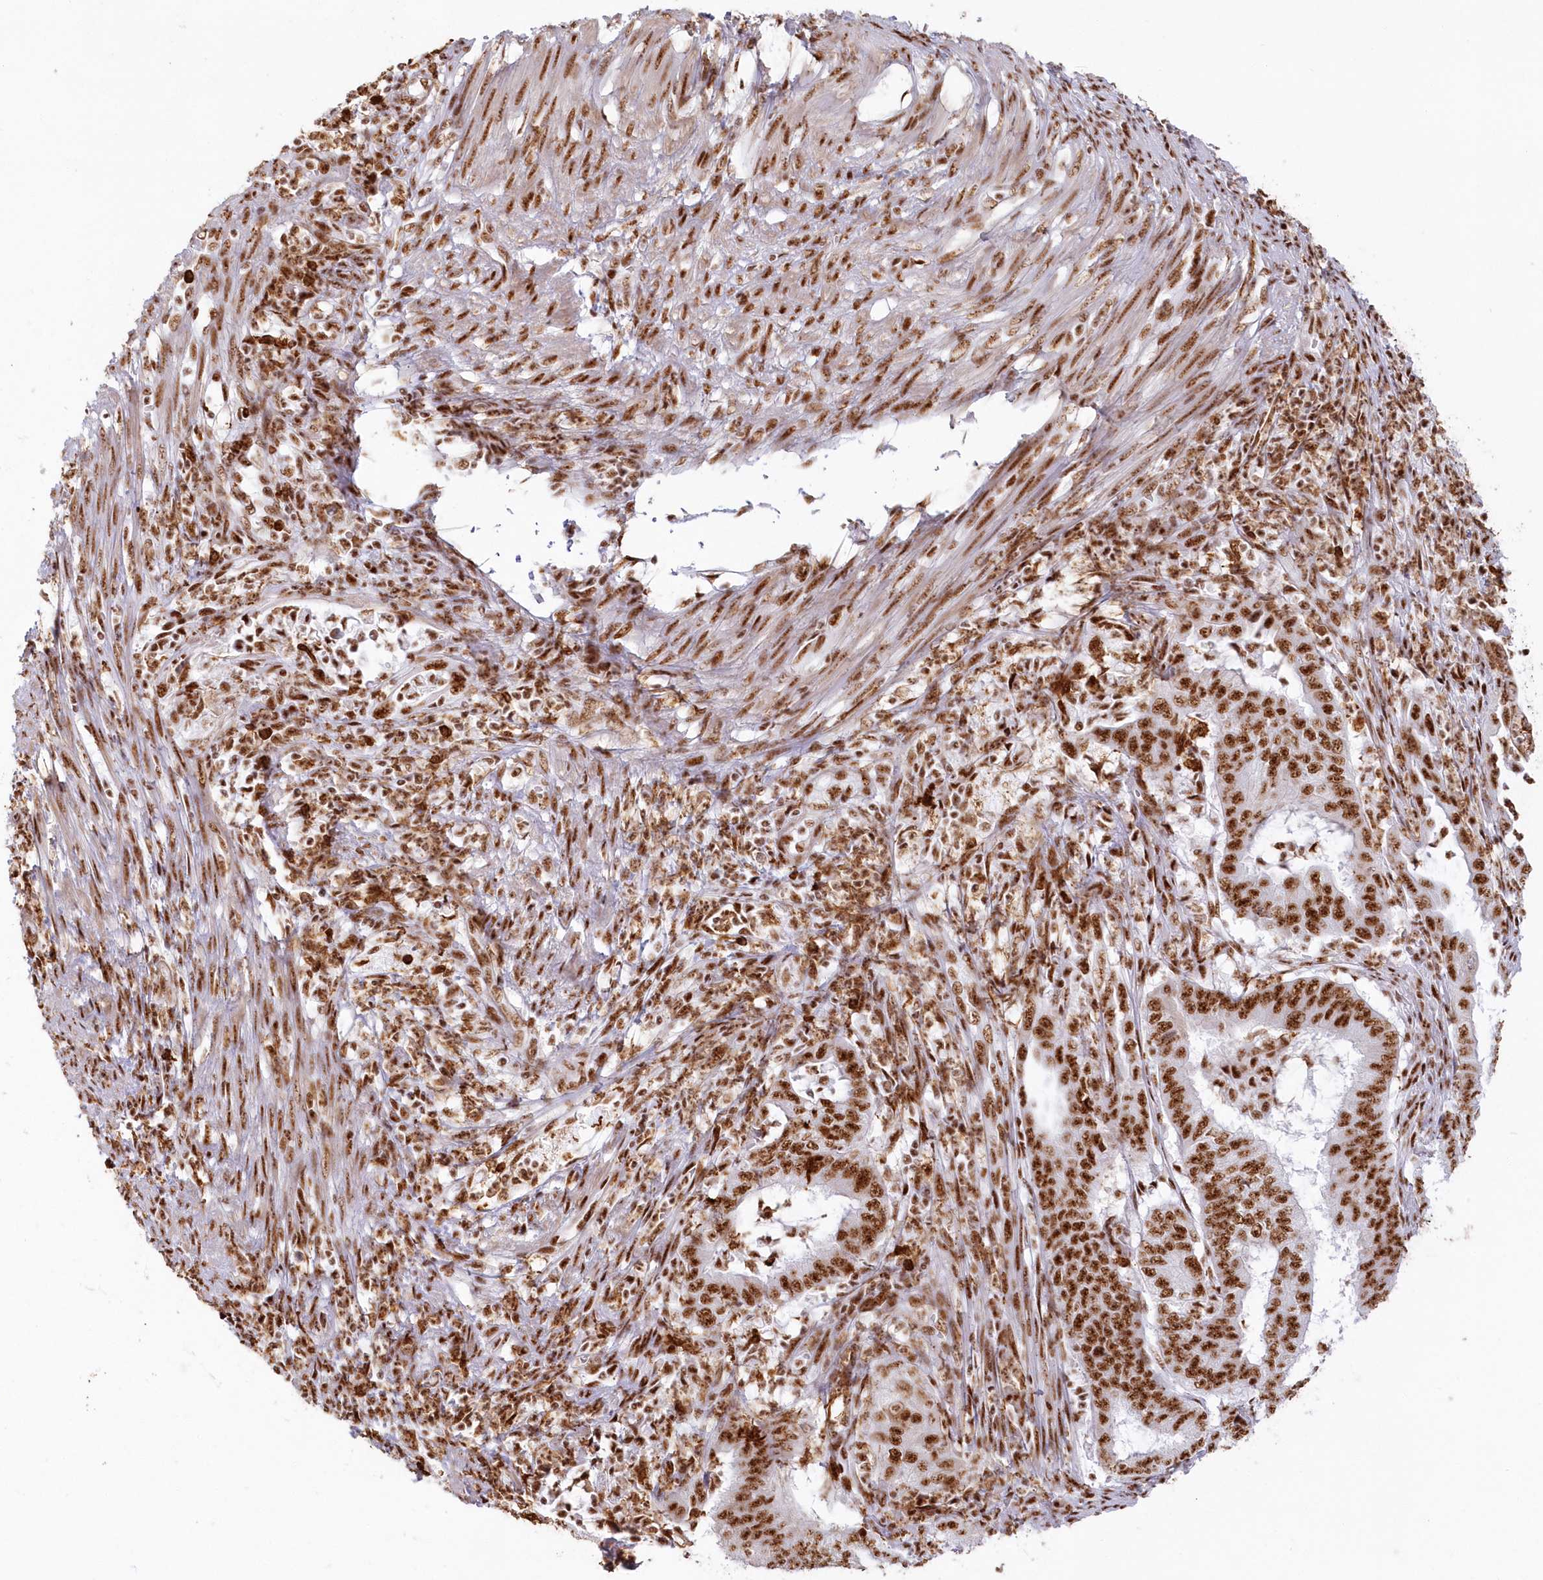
{"staining": {"intensity": "strong", "quantity": ">75%", "location": "nuclear"}, "tissue": "endometrial cancer", "cell_type": "Tumor cells", "image_type": "cancer", "snomed": [{"axis": "morphology", "description": "Adenocarcinoma, NOS"}, {"axis": "topography", "description": "Endometrium"}], "caption": "High-magnification brightfield microscopy of adenocarcinoma (endometrial) stained with DAB (brown) and counterstained with hematoxylin (blue). tumor cells exhibit strong nuclear staining is seen in about>75% of cells.", "gene": "DDX46", "patient": {"sex": "female", "age": 51}}